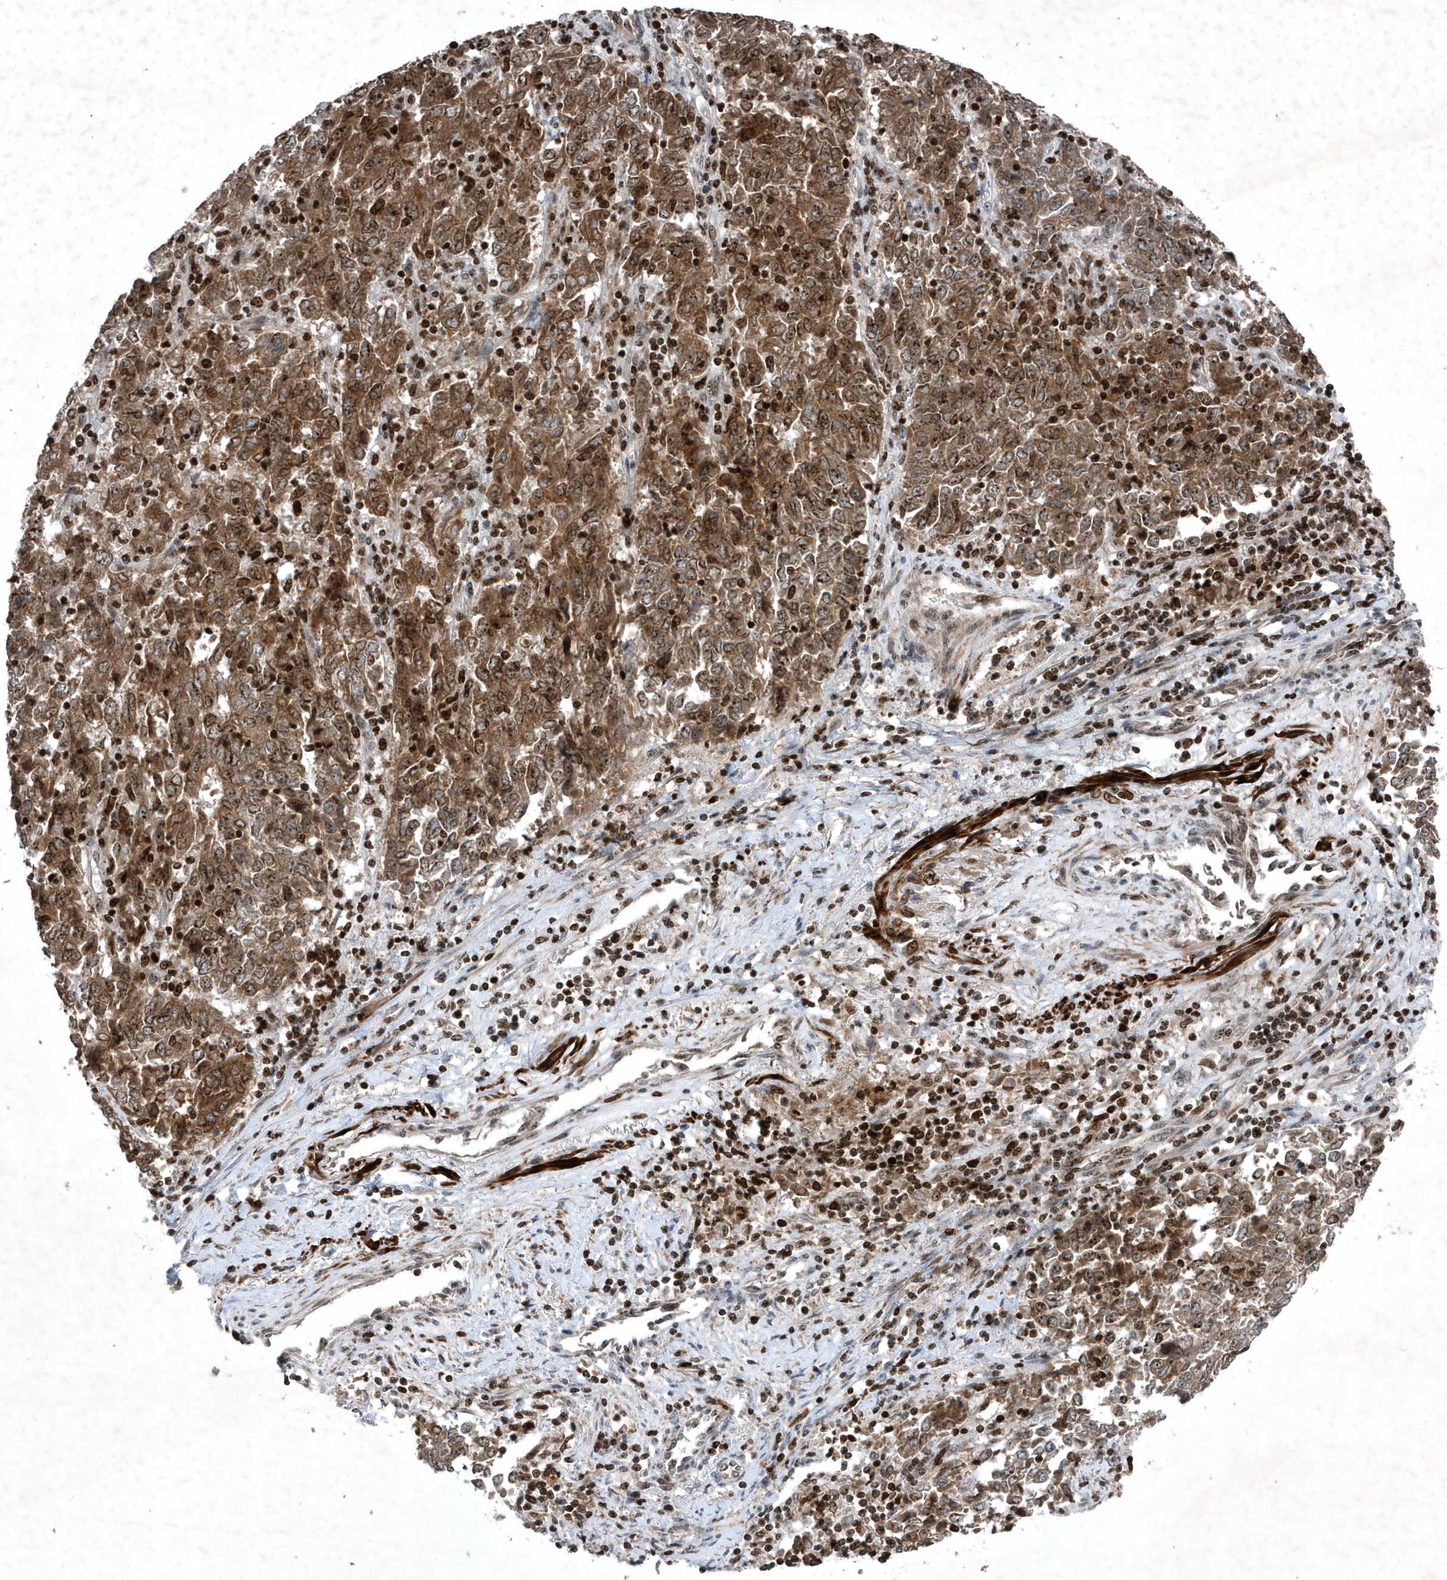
{"staining": {"intensity": "moderate", "quantity": ">75%", "location": "cytoplasmic/membranous,nuclear"}, "tissue": "endometrial cancer", "cell_type": "Tumor cells", "image_type": "cancer", "snomed": [{"axis": "morphology", "description": "Adenocarcinoma, NOS"}, {"axis": "topography", "description": "Endometrium"}], "caption": "Immunohistochemical staining of endometrial cancer (adenocarcinoma) displays medium levels of moderate cytoplasmic/membranous and nuclear protein positivity in about >75% of tumor cells.", "gene": "QTRT2", "patient": {"sex": "female", "age": 80}}